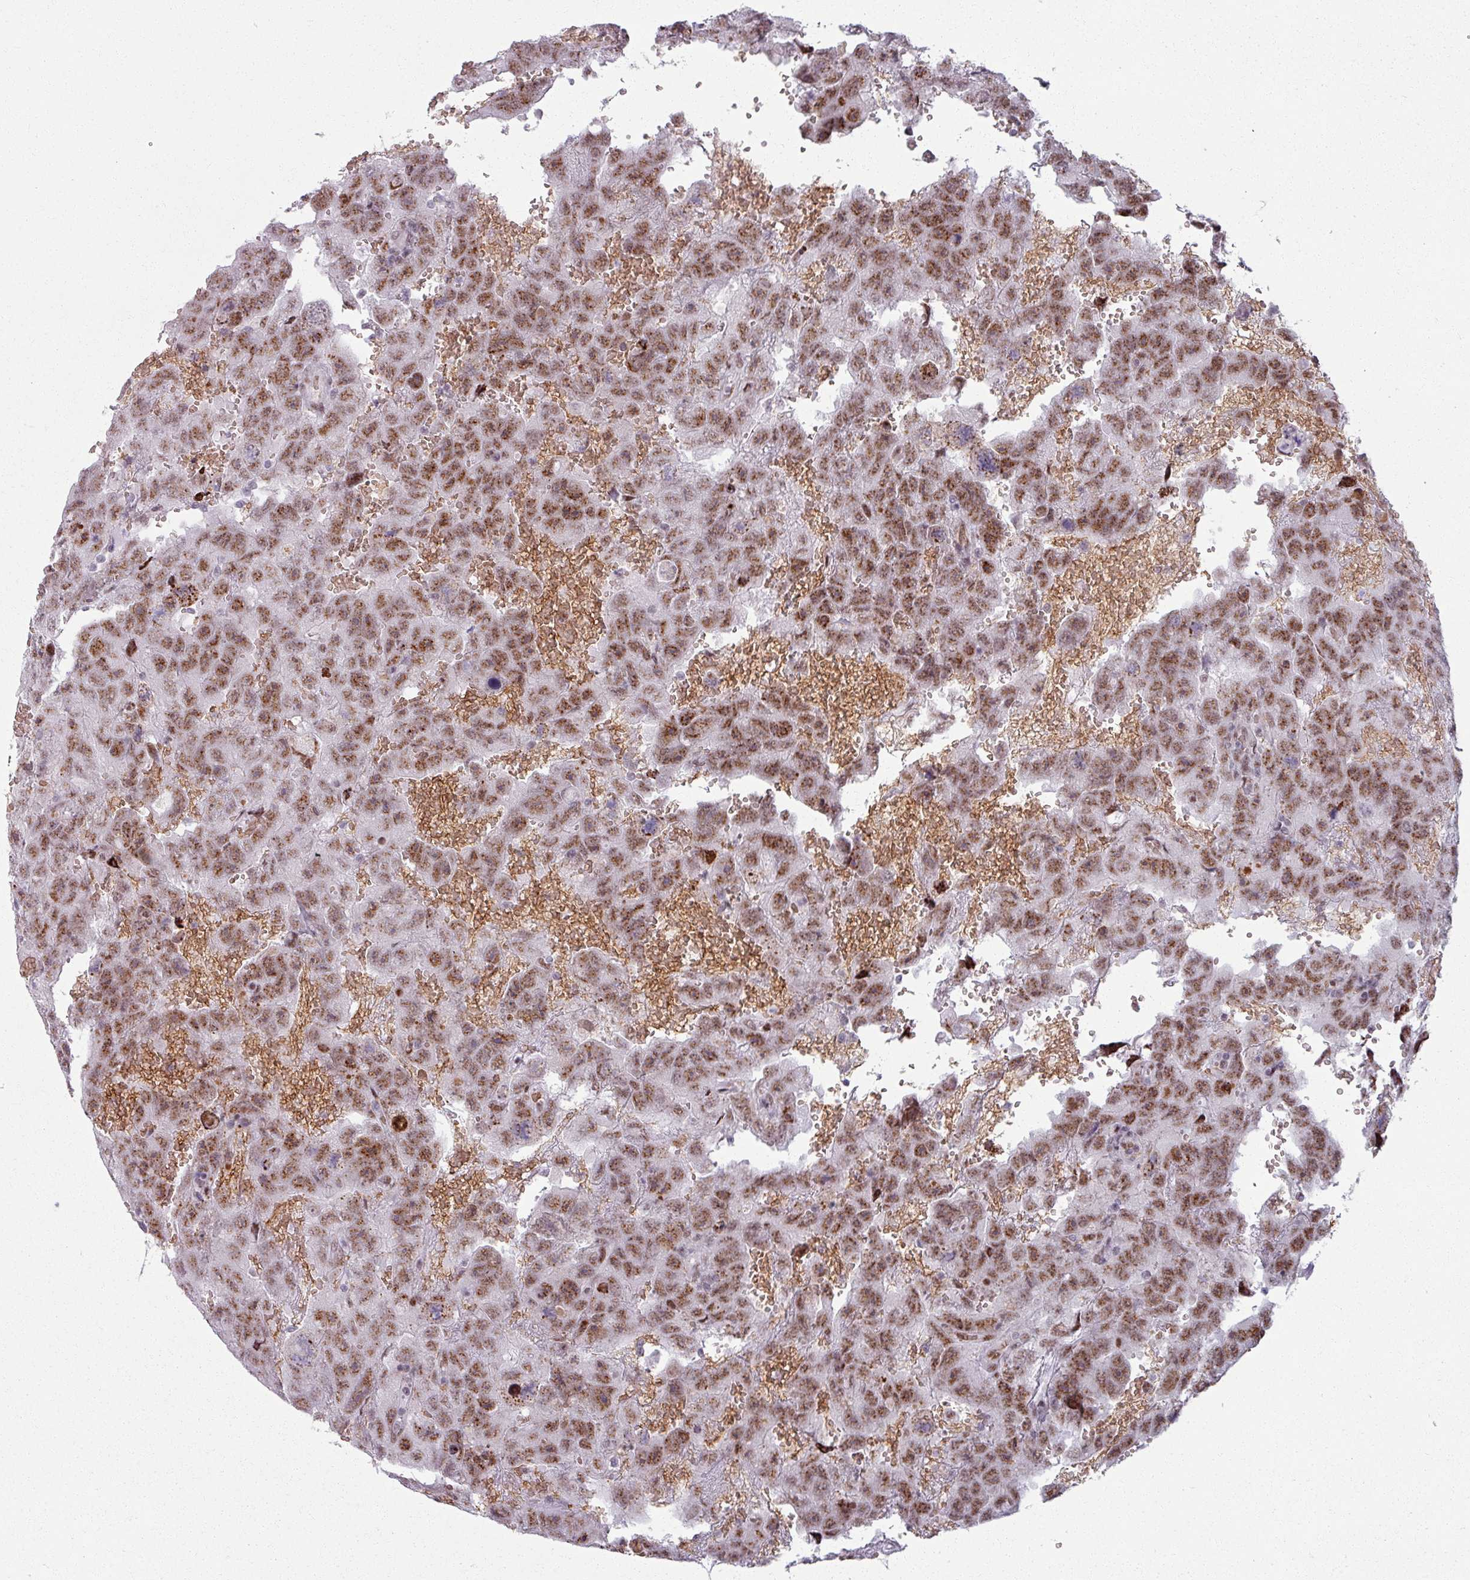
{"staining": {"intensity": "moderate", "quantity": ">75%", "location": "nuclear"}, "tissue": "testis cancer", "cell_type": "Tumor cells", "image_type": "cancer", "snomed": [{"axis": "morphology", "description": "Carcinoma, Embryonal, NOS"}, {"axis": "topography", "description": "Testis"}], "caption": "Immunohistochemical staining of embryonal carcinoma (testis) exhibits medium levels of moderate nuclear positivity in approximately >75% of tumor cells. (Brightfield microscopy of DAB IHC at high magnification).", "gene": "NCOR1", "patient": {"sex": "male", "age": 45}}